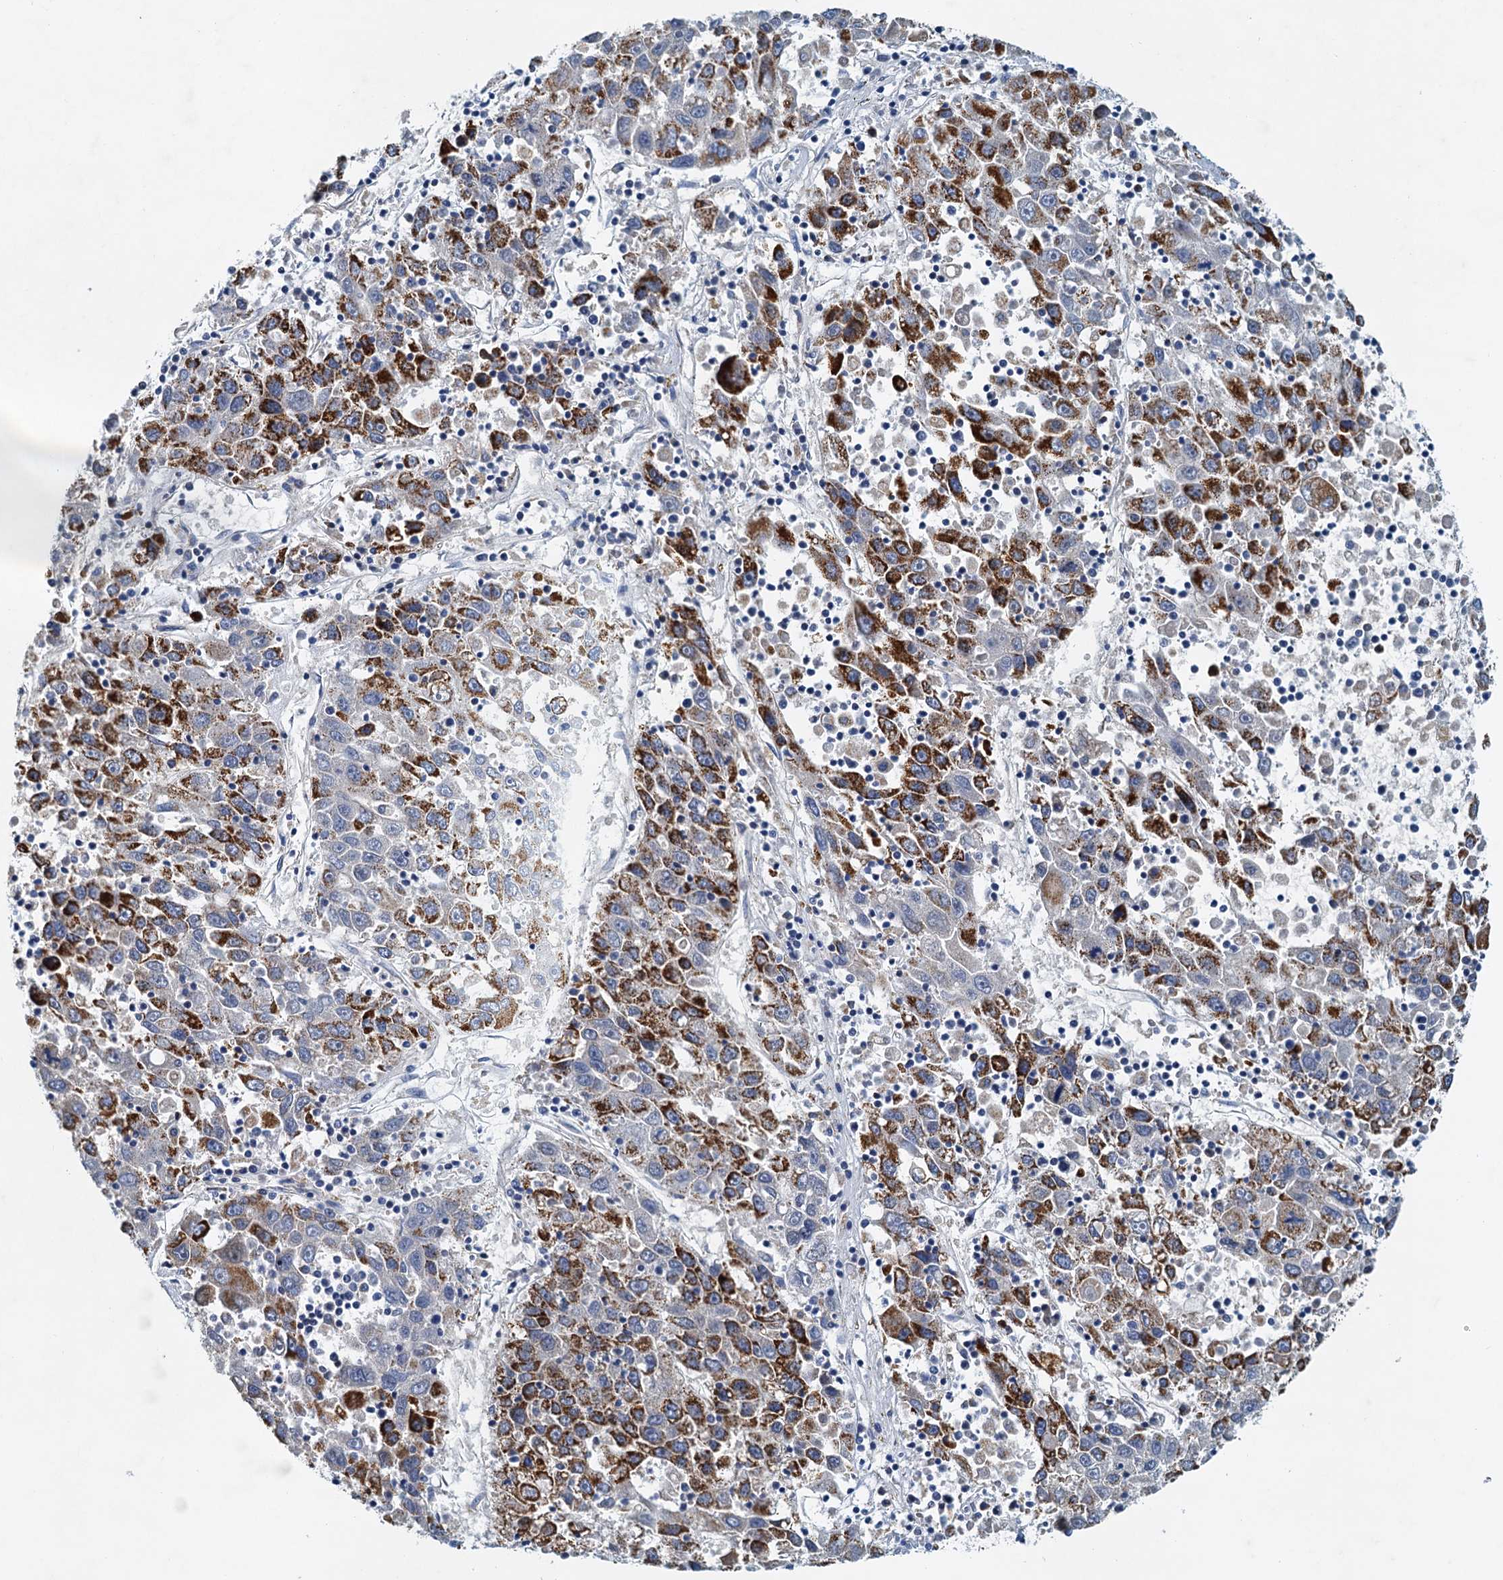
{"staining": {"intensity": "strong", "quantity": "25%-75%", "location": "cytoplasmic/membranous"}, "tissue": "liver cancer", "cell_type": "Tumor cells", "image_type": "cancer", "snomed": [{"axis": "morphology", "description": "Carcinoma, Hepatocellular, NOS"}, {"axis": "topography", "description": "Liver"}], "caption": "Human liver hepatocellular carcinoma stained with a brown dye displays strong cytoplasmic/membranous positive staining in approximately 25%-75% of tumor cells.", "gene": "POC1A", "patient": {"sex": "male", "age": 49}}